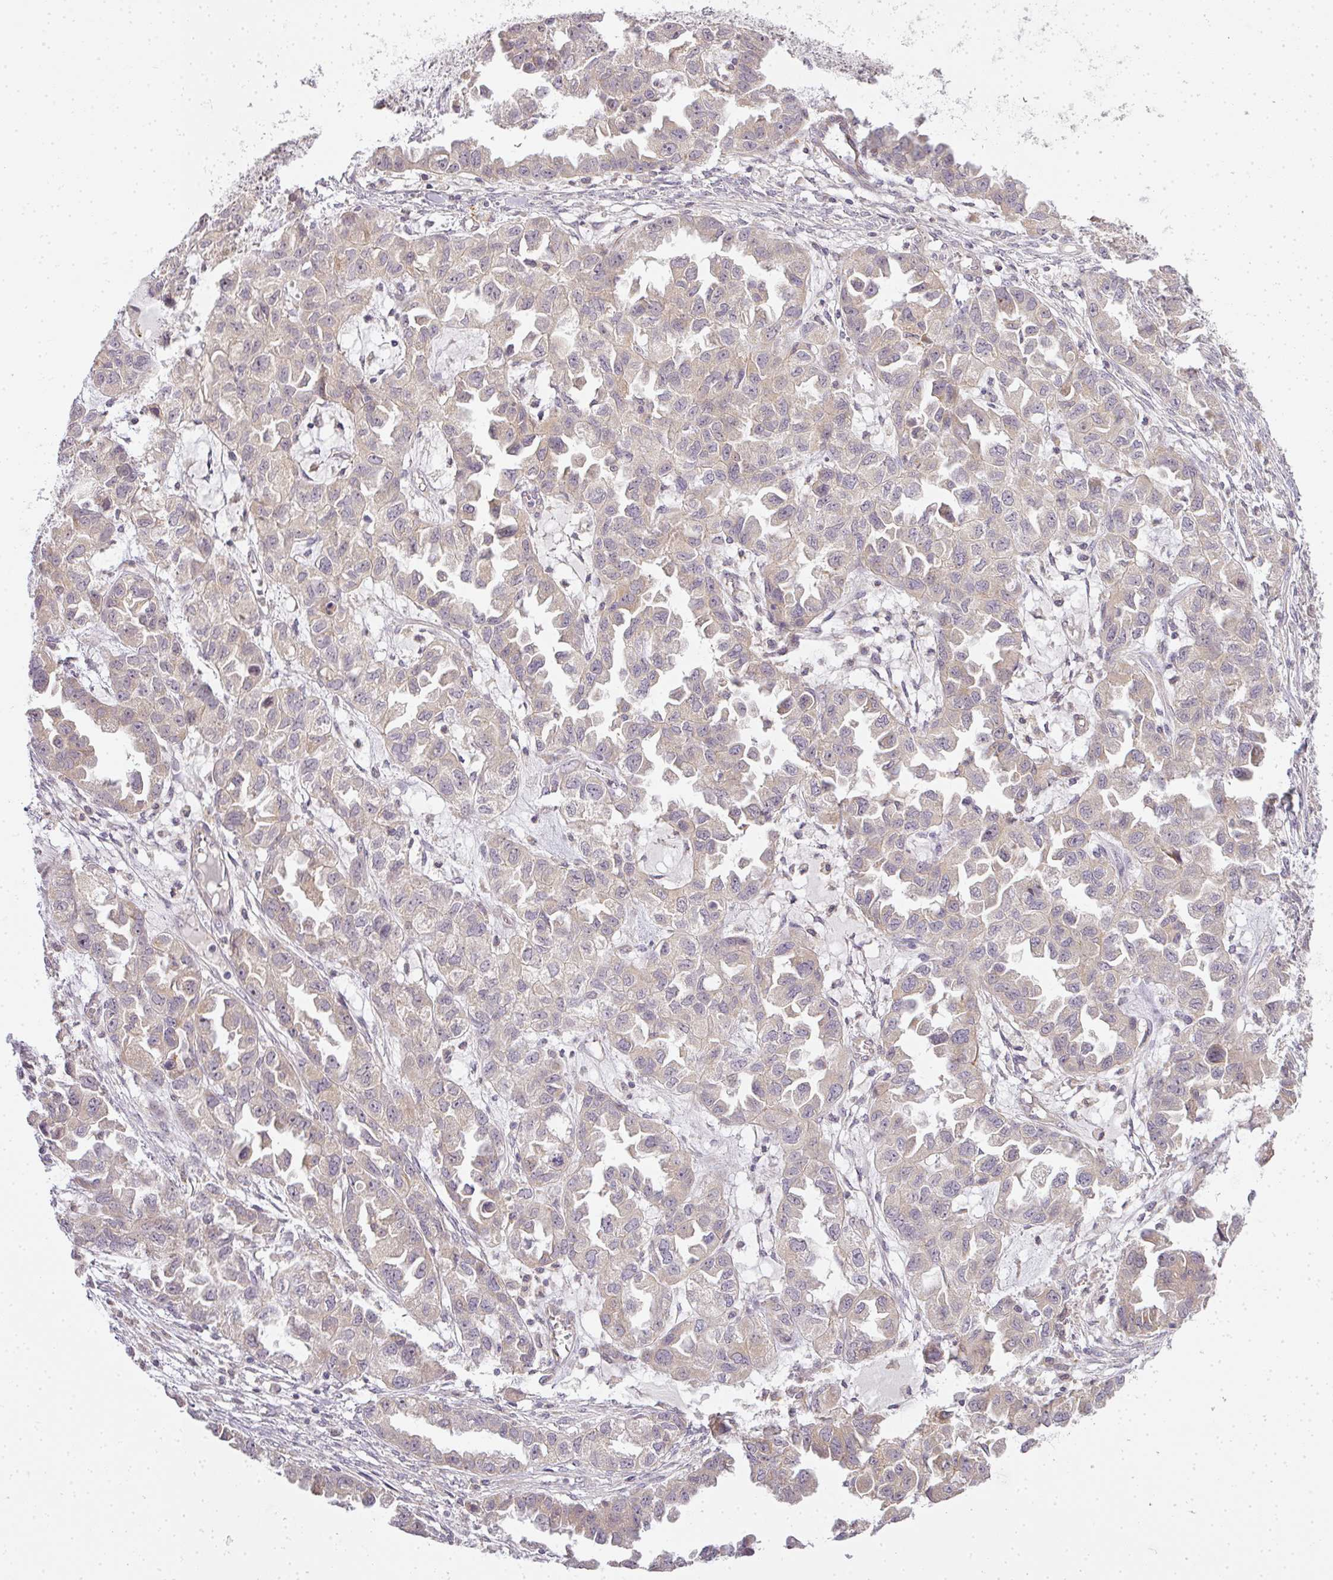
{"staining": {"intensity": "weak", "quantity": "25%-75%", "location": "cytoplasmic/membranous"}, "tissue": "ovarian cancer", "cell_type": "Tumor cells", "image_type": "cancer", "snomed": [{"axis": "morphology", "description": "Cystadenocarcinoma, serous, NOS"}, {"axis": "topography", "description": "Ovary"}], "caption": "High-power microscopy captured an immunohistochemistry (IHC) micrograph of ovarian cancer, revealing weak cytoplasmic/membranous positivity in about 25%-75% of tumor cells.", "gene": "MED19", "patient": {"sex": "female", "age": 84}}